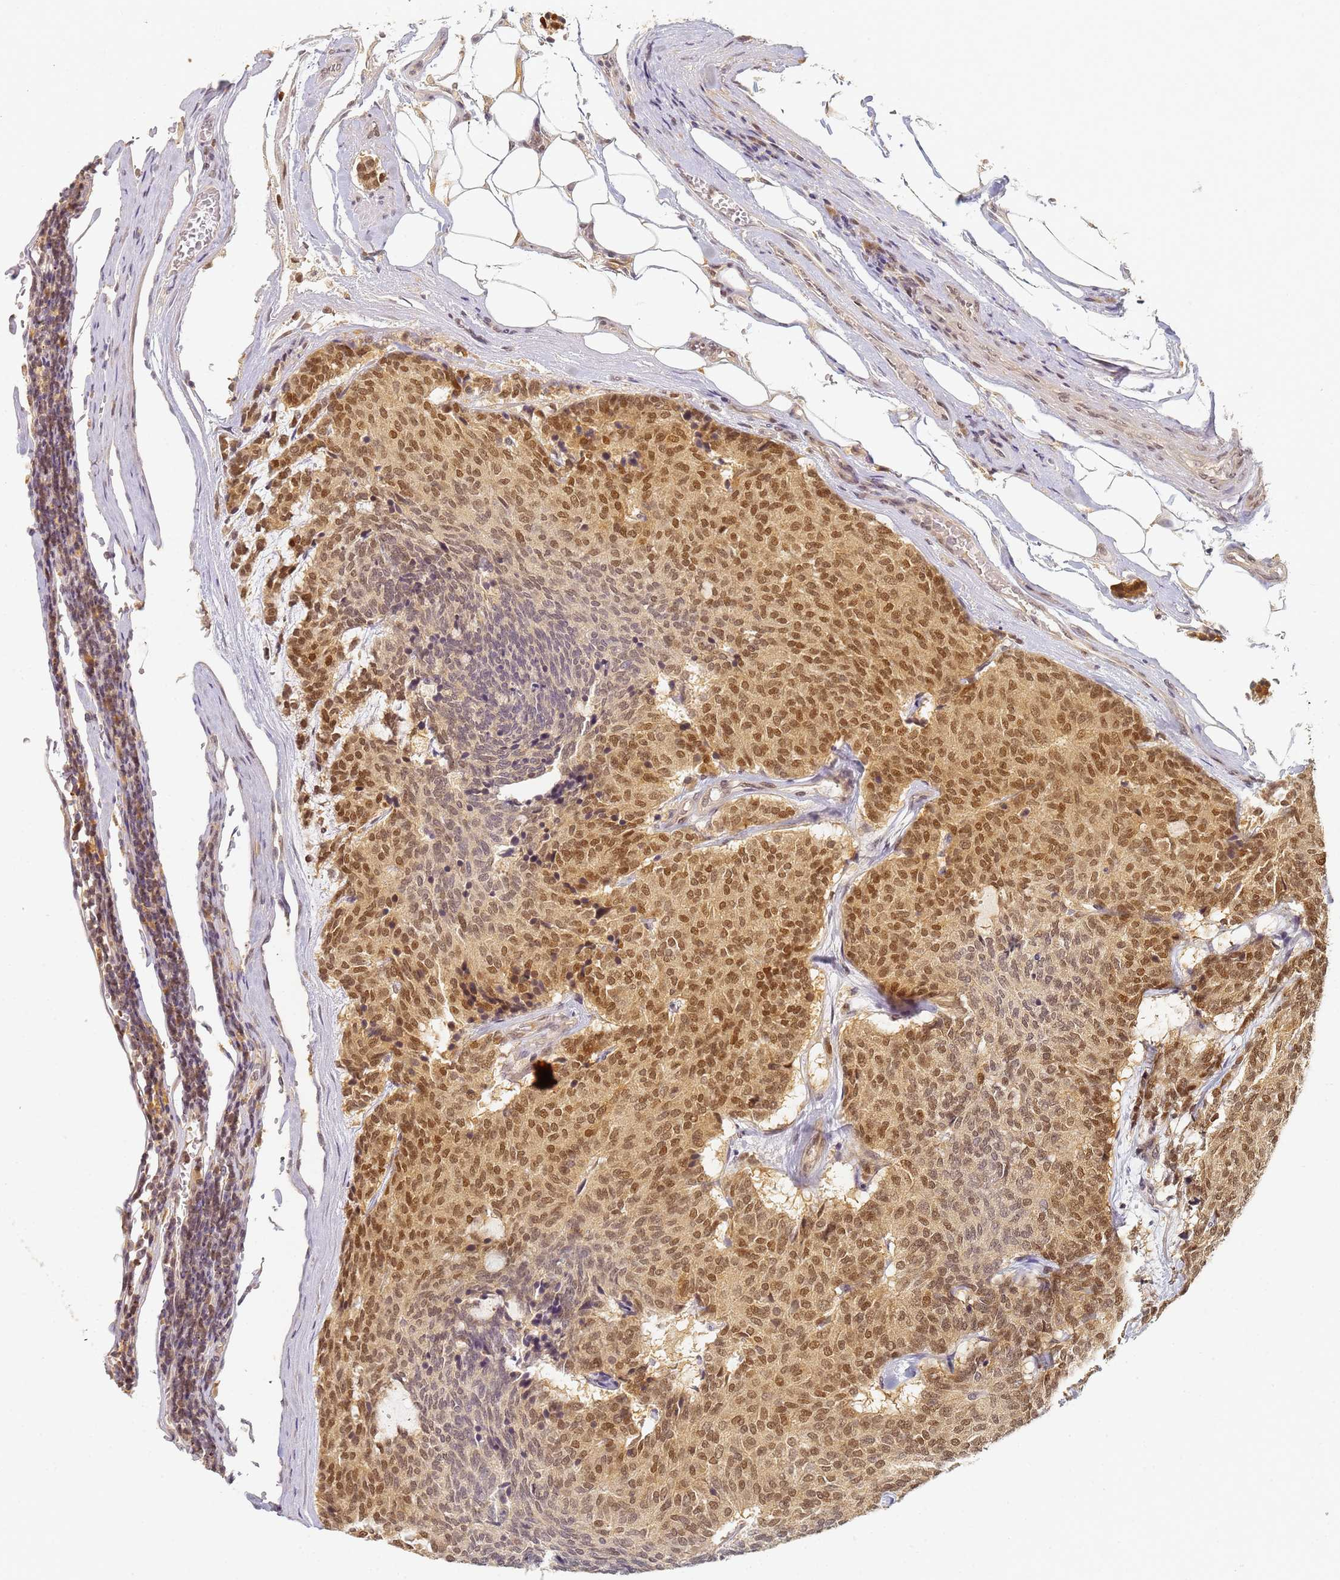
{"staining": {"intensity": "moderate", "quantity": ">75%", "location": "cytoplasmic/membranous,nuclear"}, "tissue": "carcinoid", "cell_type": "Tumor cells", "image_type": "cancer", "snomed": [{"axis": "morphology", "description": "Carcinoid, malignant, NOS"}, {"axis": "topography", "description": "Pancreas"}], "caption": "Carcinoid (malignant) stained with a protein marker demonstrates moderate staining in tumor cells.", "gene": "HMCES", "patient": {"sex": "female", "age": 54}}